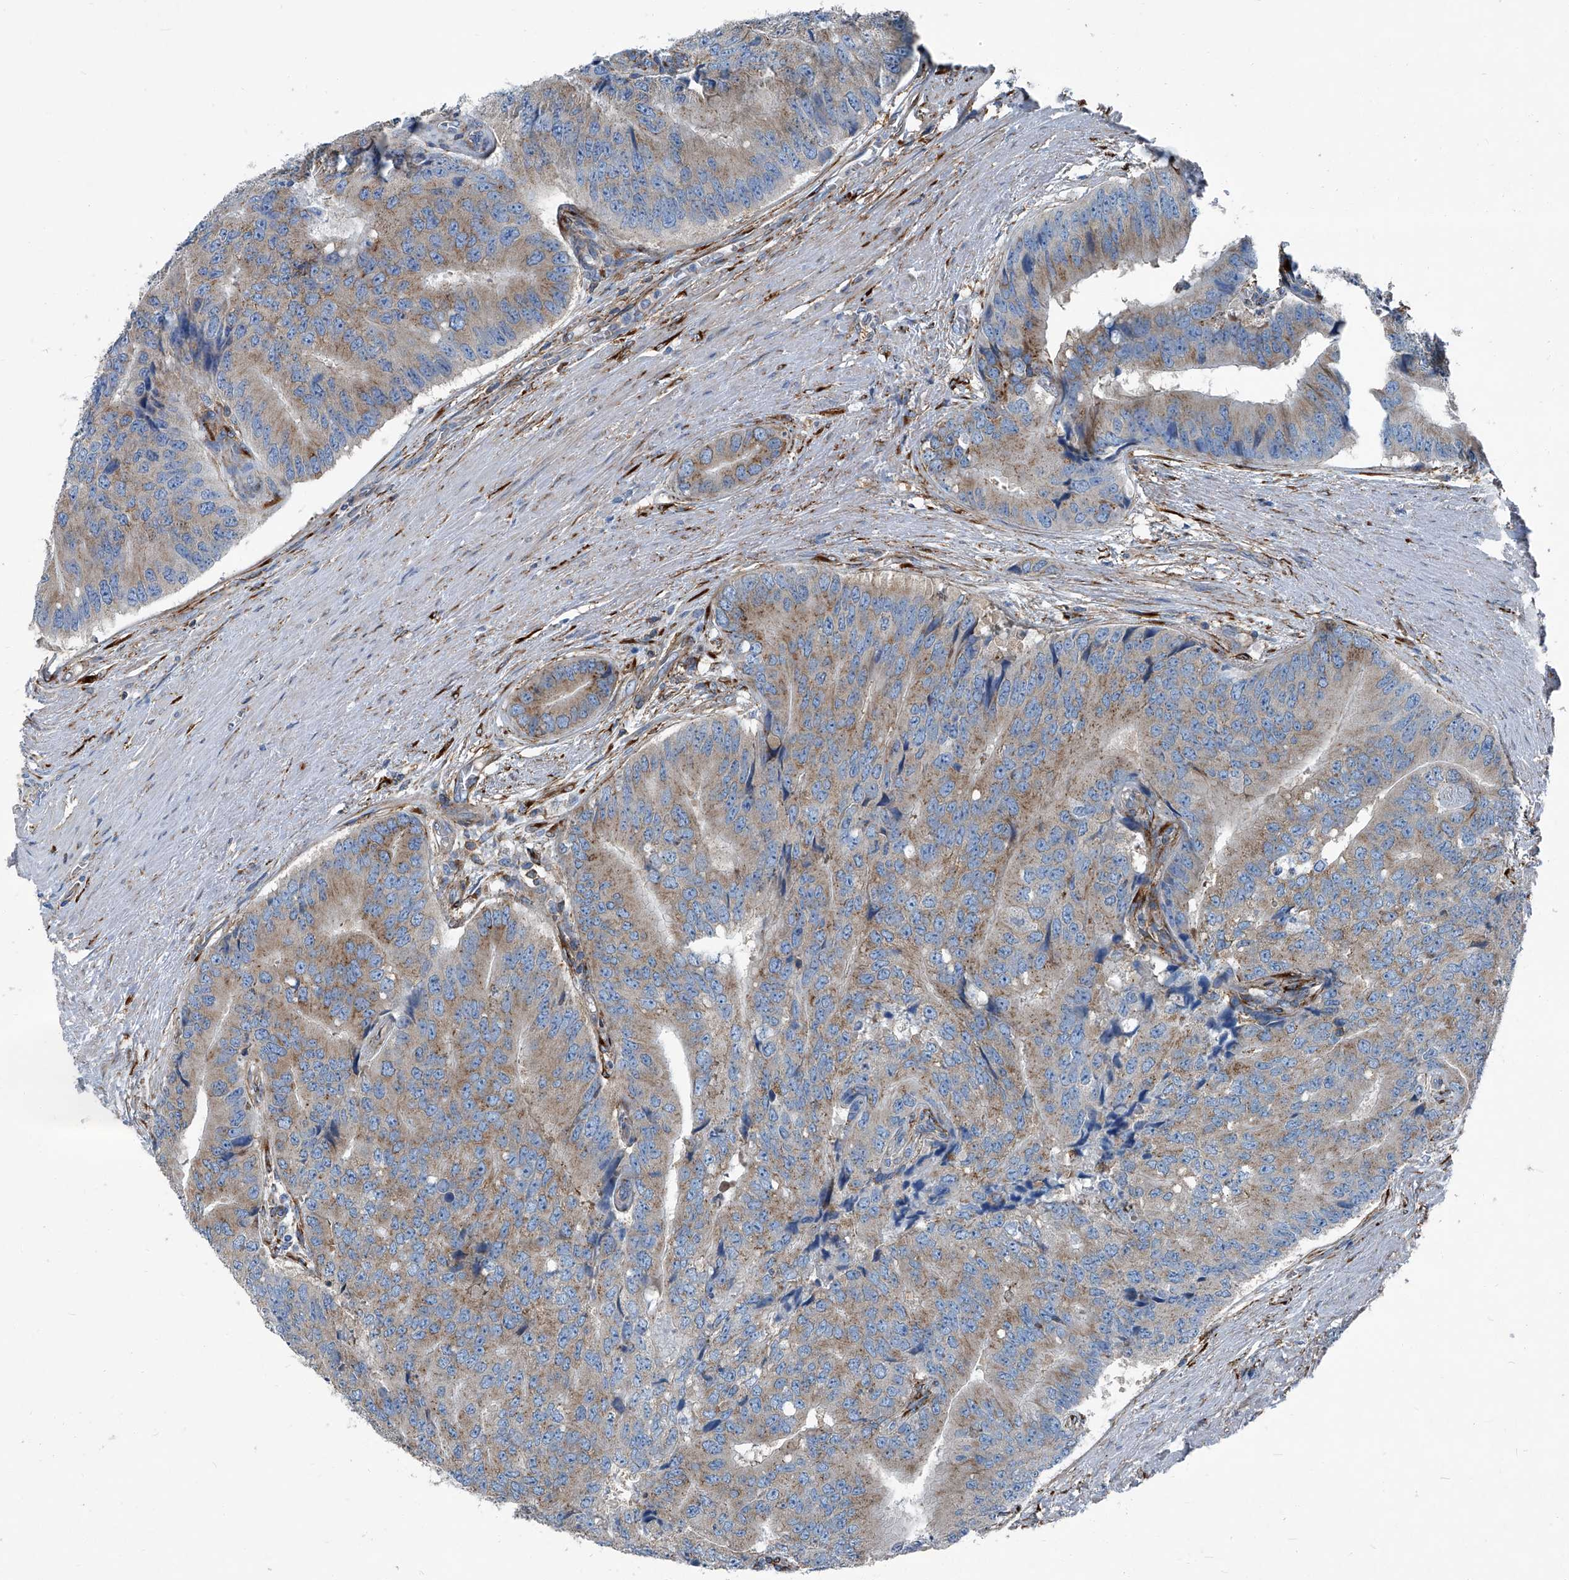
{"staining": {"intensity": "moderate", "quantity": ">75%", "location": "cytoplasmic/membranous"}, "tissue": "prostate cancer", "cell_type": "Tumor cells", "image_type": "cancer", "snomed": [{"axis": "morphology", "description": "Adenocarcinoma, High grade"}, {"axis": "topography", "description": "Prostate"}], "caption": "Immunohistochemistry (DAB (3,3'-diaminobenzidine)) staining of high-grade adenocarcinoma (prostate) displays moderate cytoplasmic/membranous protein staining in about >75% of tumor cells.", "gene": "SEPTIN7", "patient": {"sex": "male", "age": 70}}